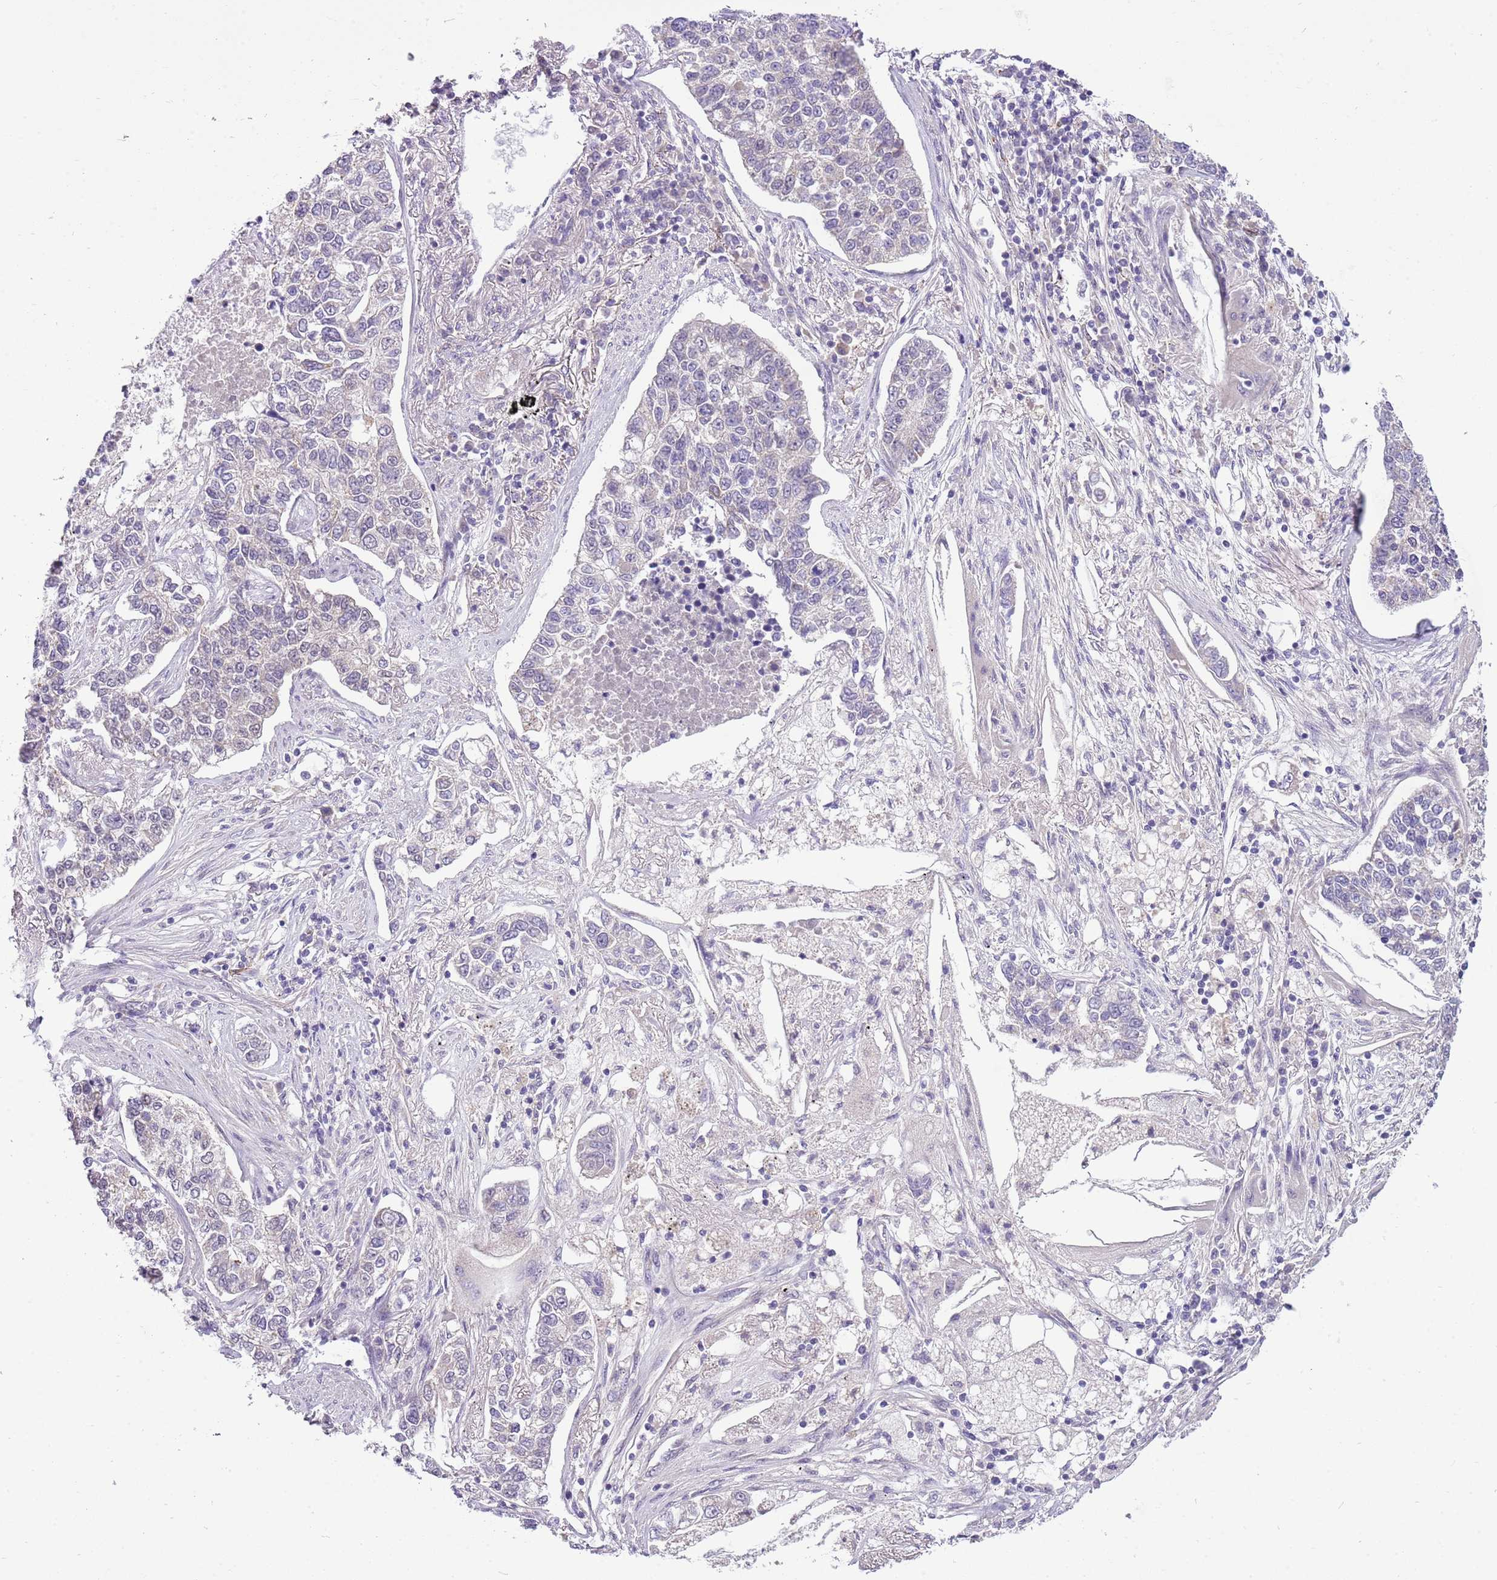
{"staining": {"intensity": "negative", "quantity": "none", "location": "none"}, "tissue": "lung cancer", "cell_type": "Tumor cells", "image_type": "cancer", "snomed": [{"axis": "morphology", "description": "Adenocarcinoma, NOS"}, {"axis": "topography", "description": "Lung"}], "caption": "Immunohistochemical staining of lung cancer reveals no significant expression in tumor cells.", "gene": "FAM120C", "patient": {"sex": "male", "age": 49}}